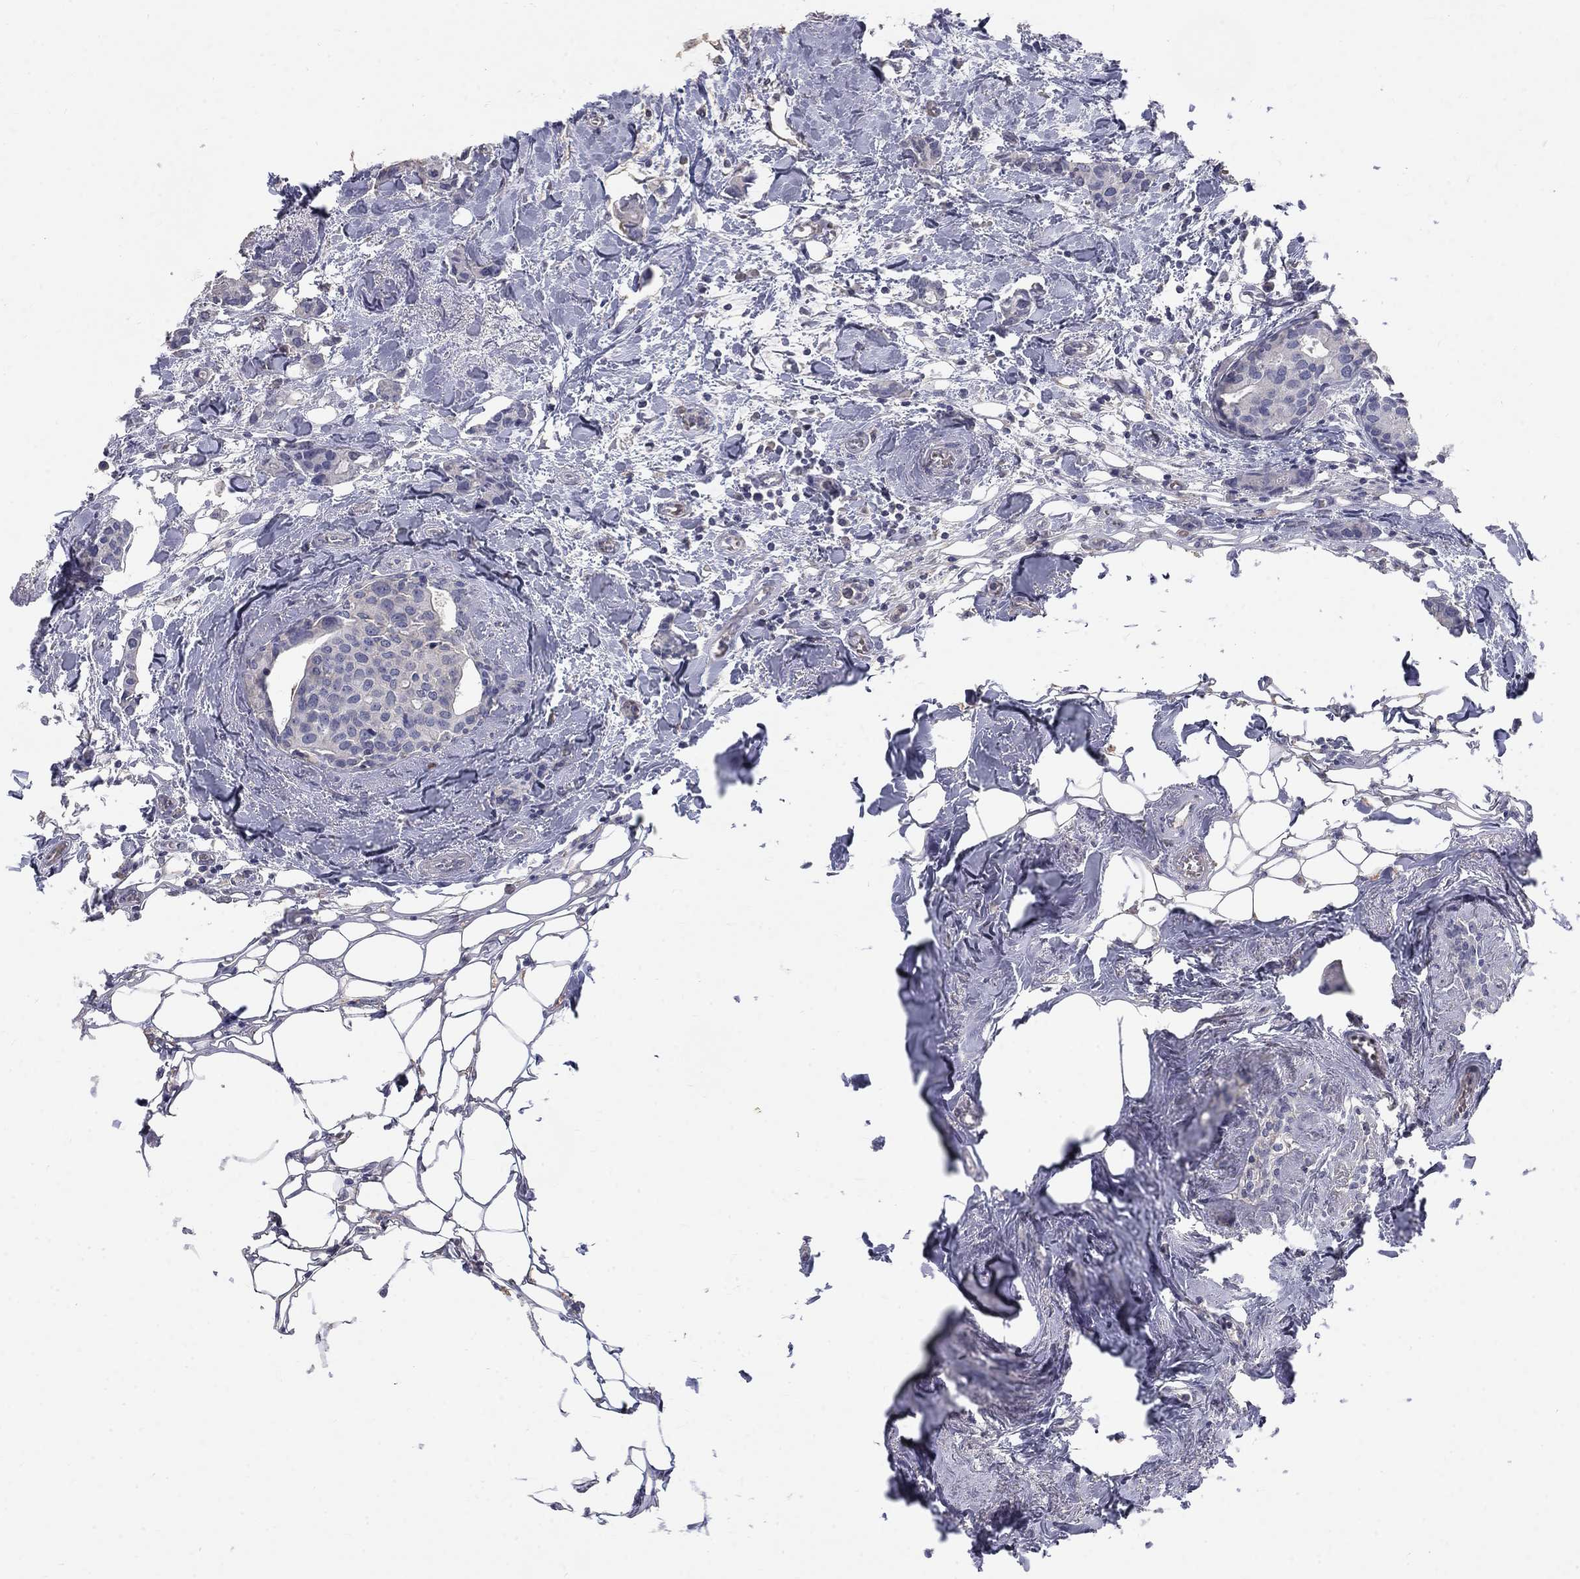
{"staining": {"intensity": "negative", "quantity": "none", "location": "none"}, "tissue": "breast cancer", "cell_type": "Tumor cells", "image_type": "cancer", "snomed": [{"axis": "morphology", "description": "Duct carcinoma"}, {"axis": "topography", "description": "Breast"}], "caption": "This is a histopathology image of IHC staining of breast cancer (infiltrating ductal carcinoma), which shows no staining in tumor cells.", "gene": "PTH1R", "patient": {"sex": "female", "age": 83}}